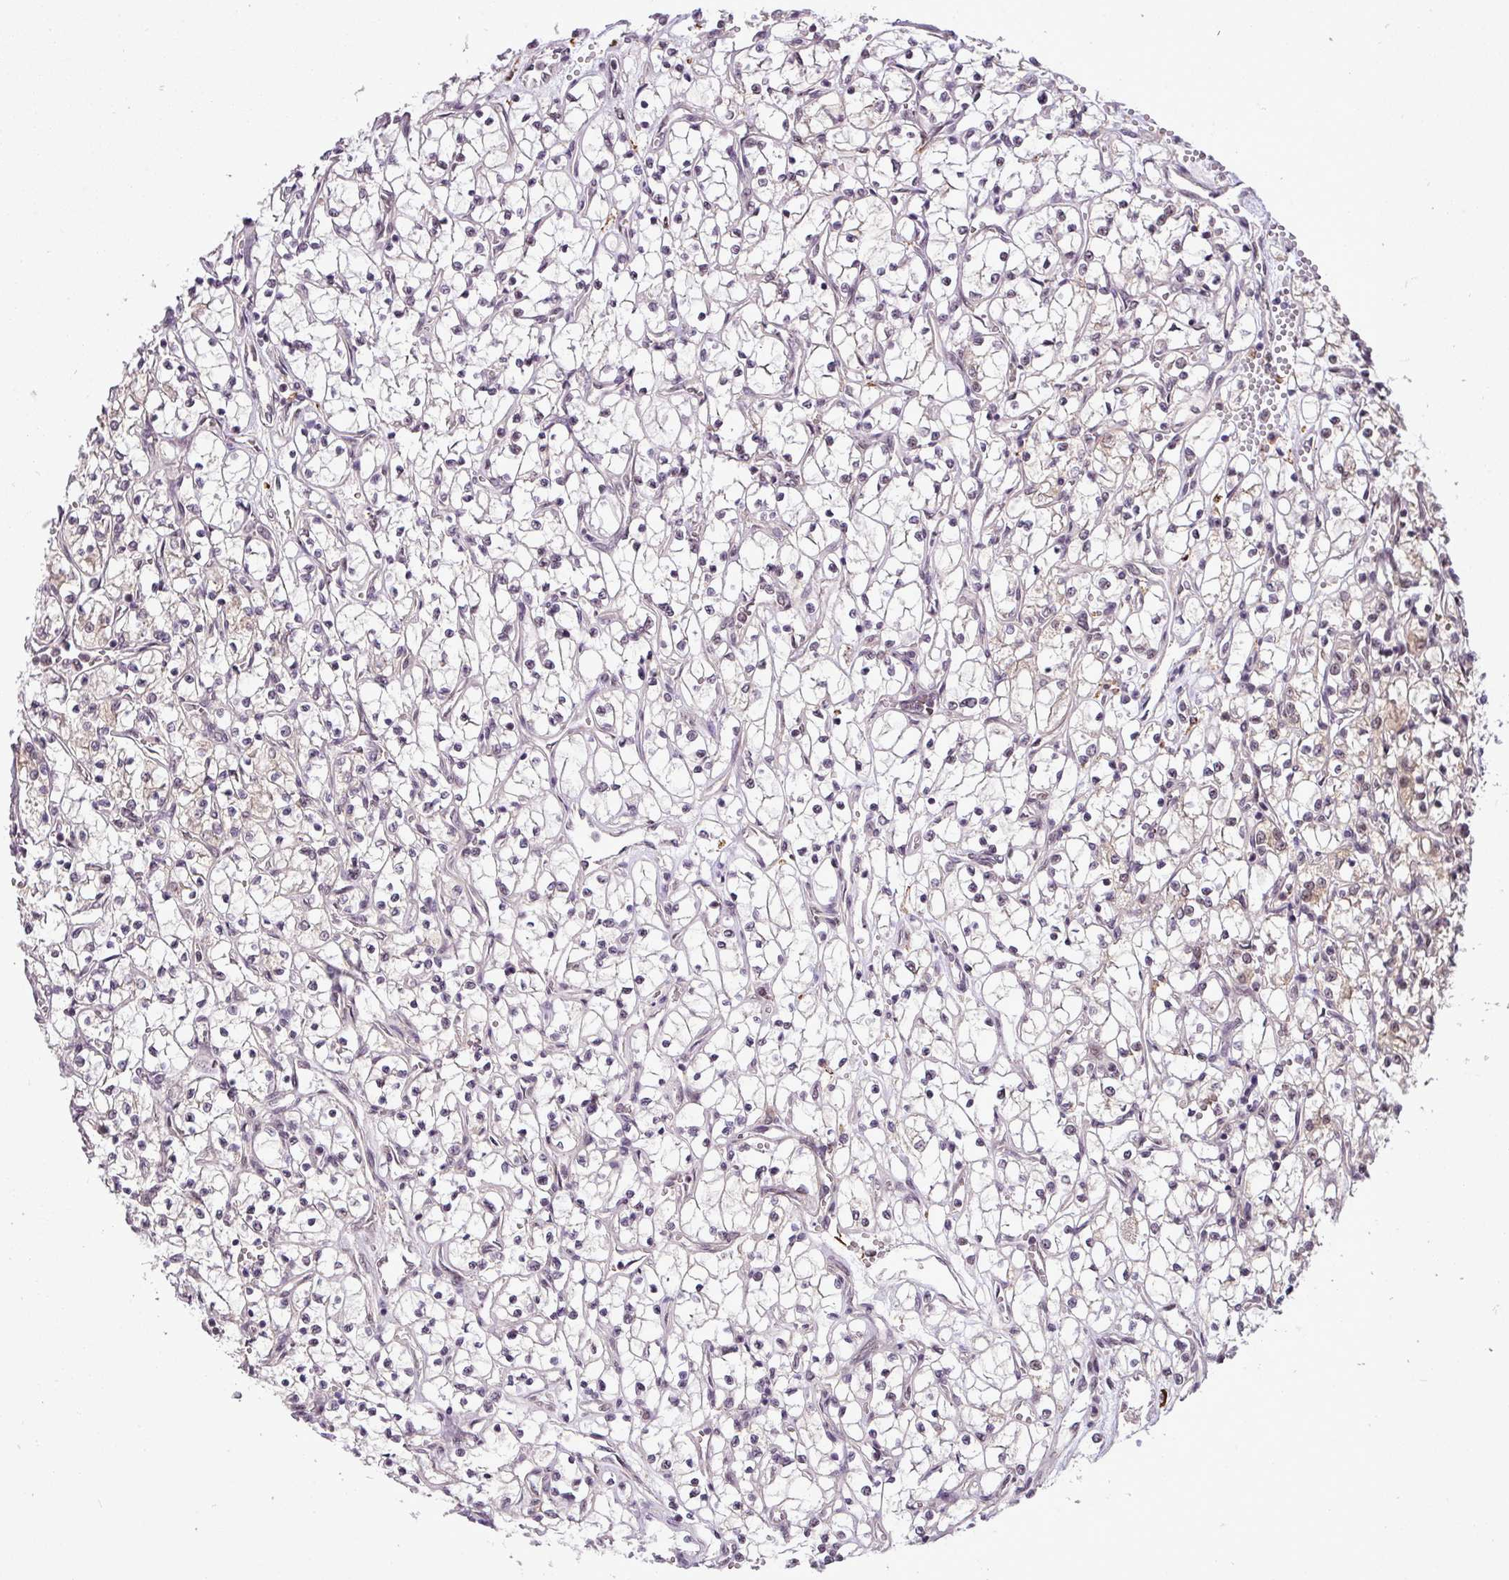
{"staining": {"intensity": "weak", "quantity": "<25%", "location": "nuclear"}, "tissue": "renal cancer", "cell_type": "Tumor cells", "image_type": "cancer", "snomed": [{"axis": "morphology", "description": "Adenocarcinoma, NOS"}, {"axis": "topography", "description": "Kidney"}], "caption": "Tumor cells show no significant positivity in adenocarcinoma (renal).", "gene": "MFHAS1", "patient": {"sex": "female", "age": 69}}